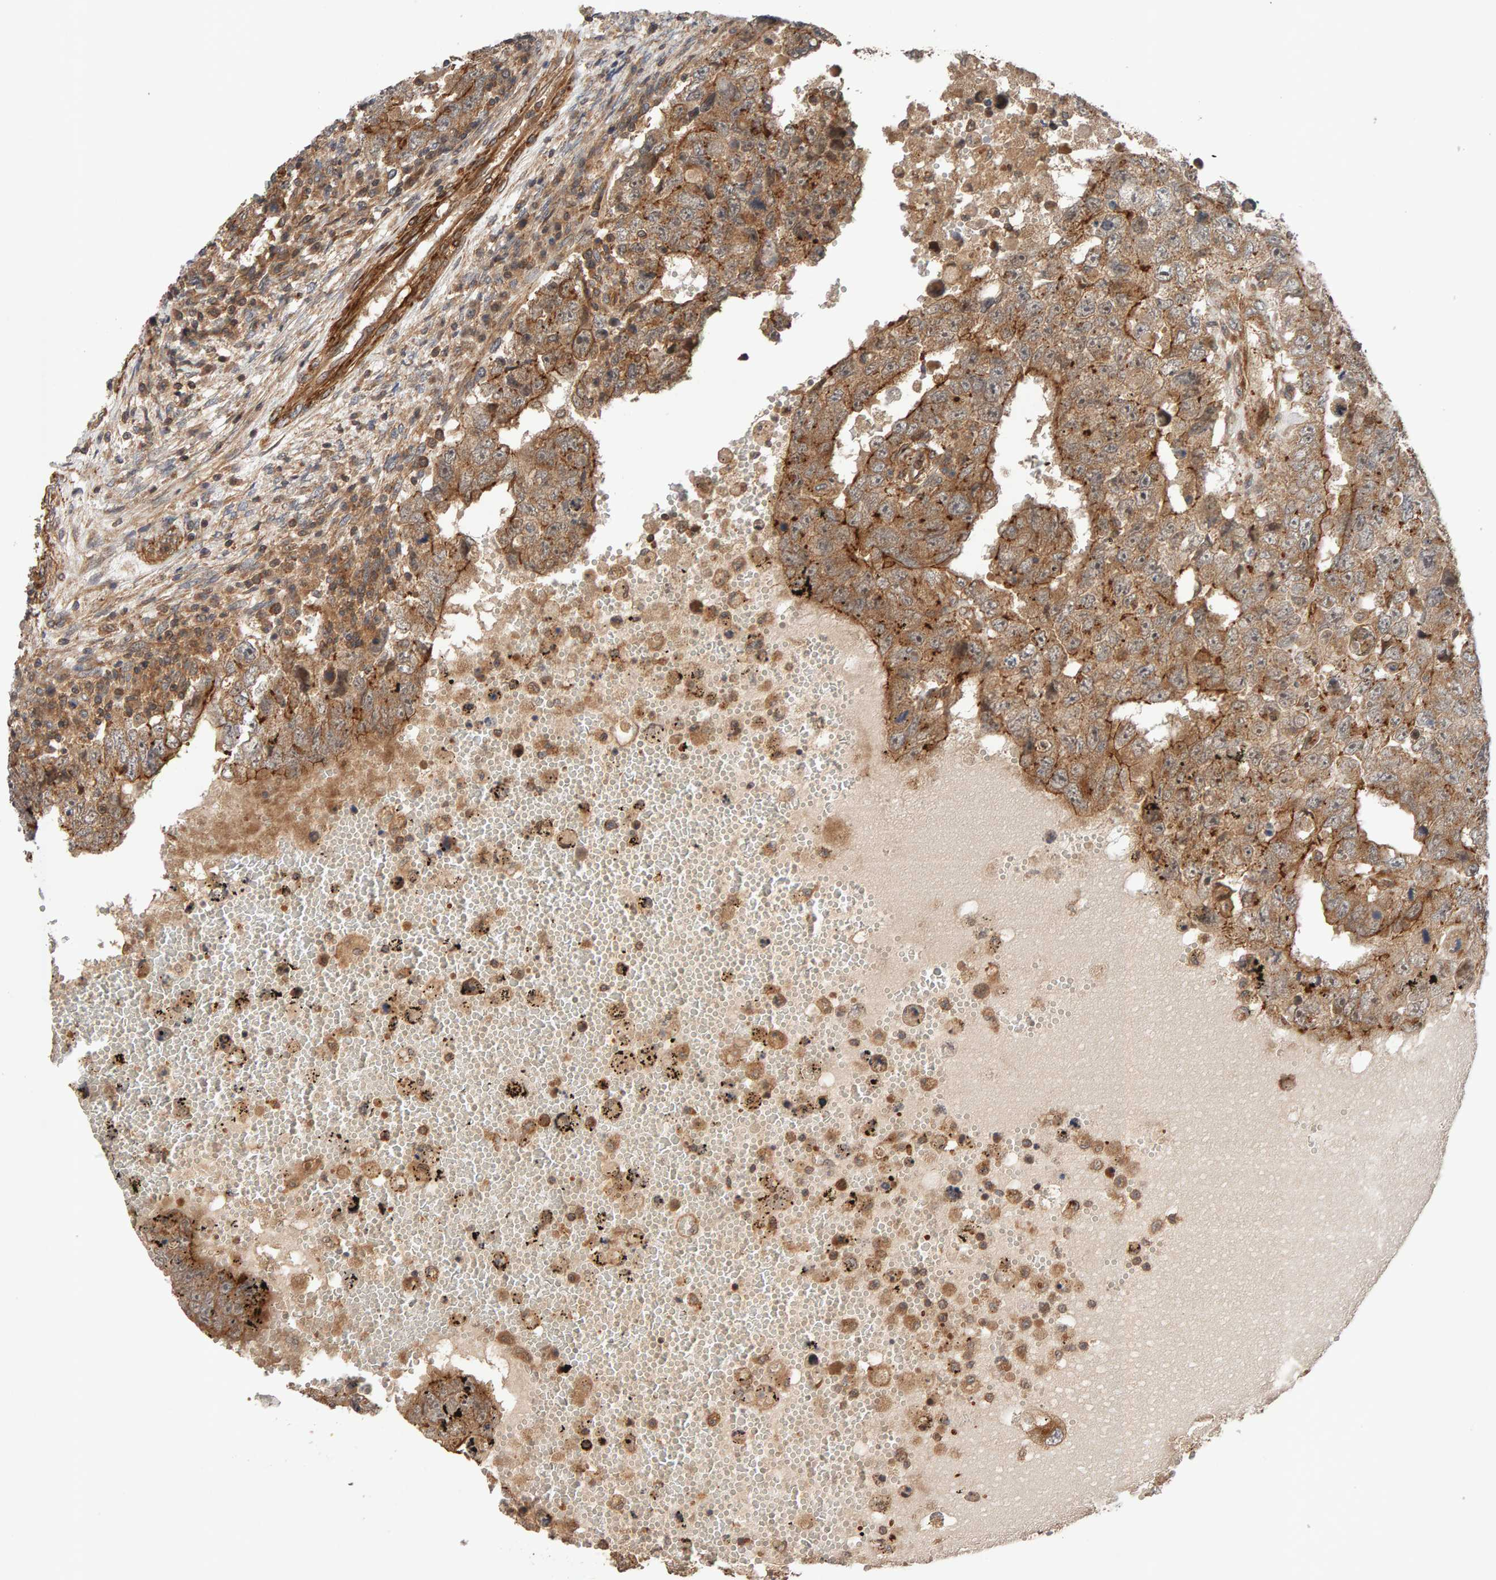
{"staining": {"intensity": "weak", "quantity": ">75%", "location": "cytoplasmic/membranous"}, "tissue": "testis cancer", "cell_type": "Tumor cells", "image_type": "cancer", "snomed": [{"axis": "morphology", "description": "Carcinoma, Embryonal, NOS"}, {"axis": "topography", "description": "Testis"}], "caption": "Brown immunohistochemical staining in testis cancer (embryonal carcinoma) shows weak cytoplasmic/membranous expression in approximately >75% of tumor cells.", "gene": "SYNRG", "patient": {"sex": "male", "age": 26}}